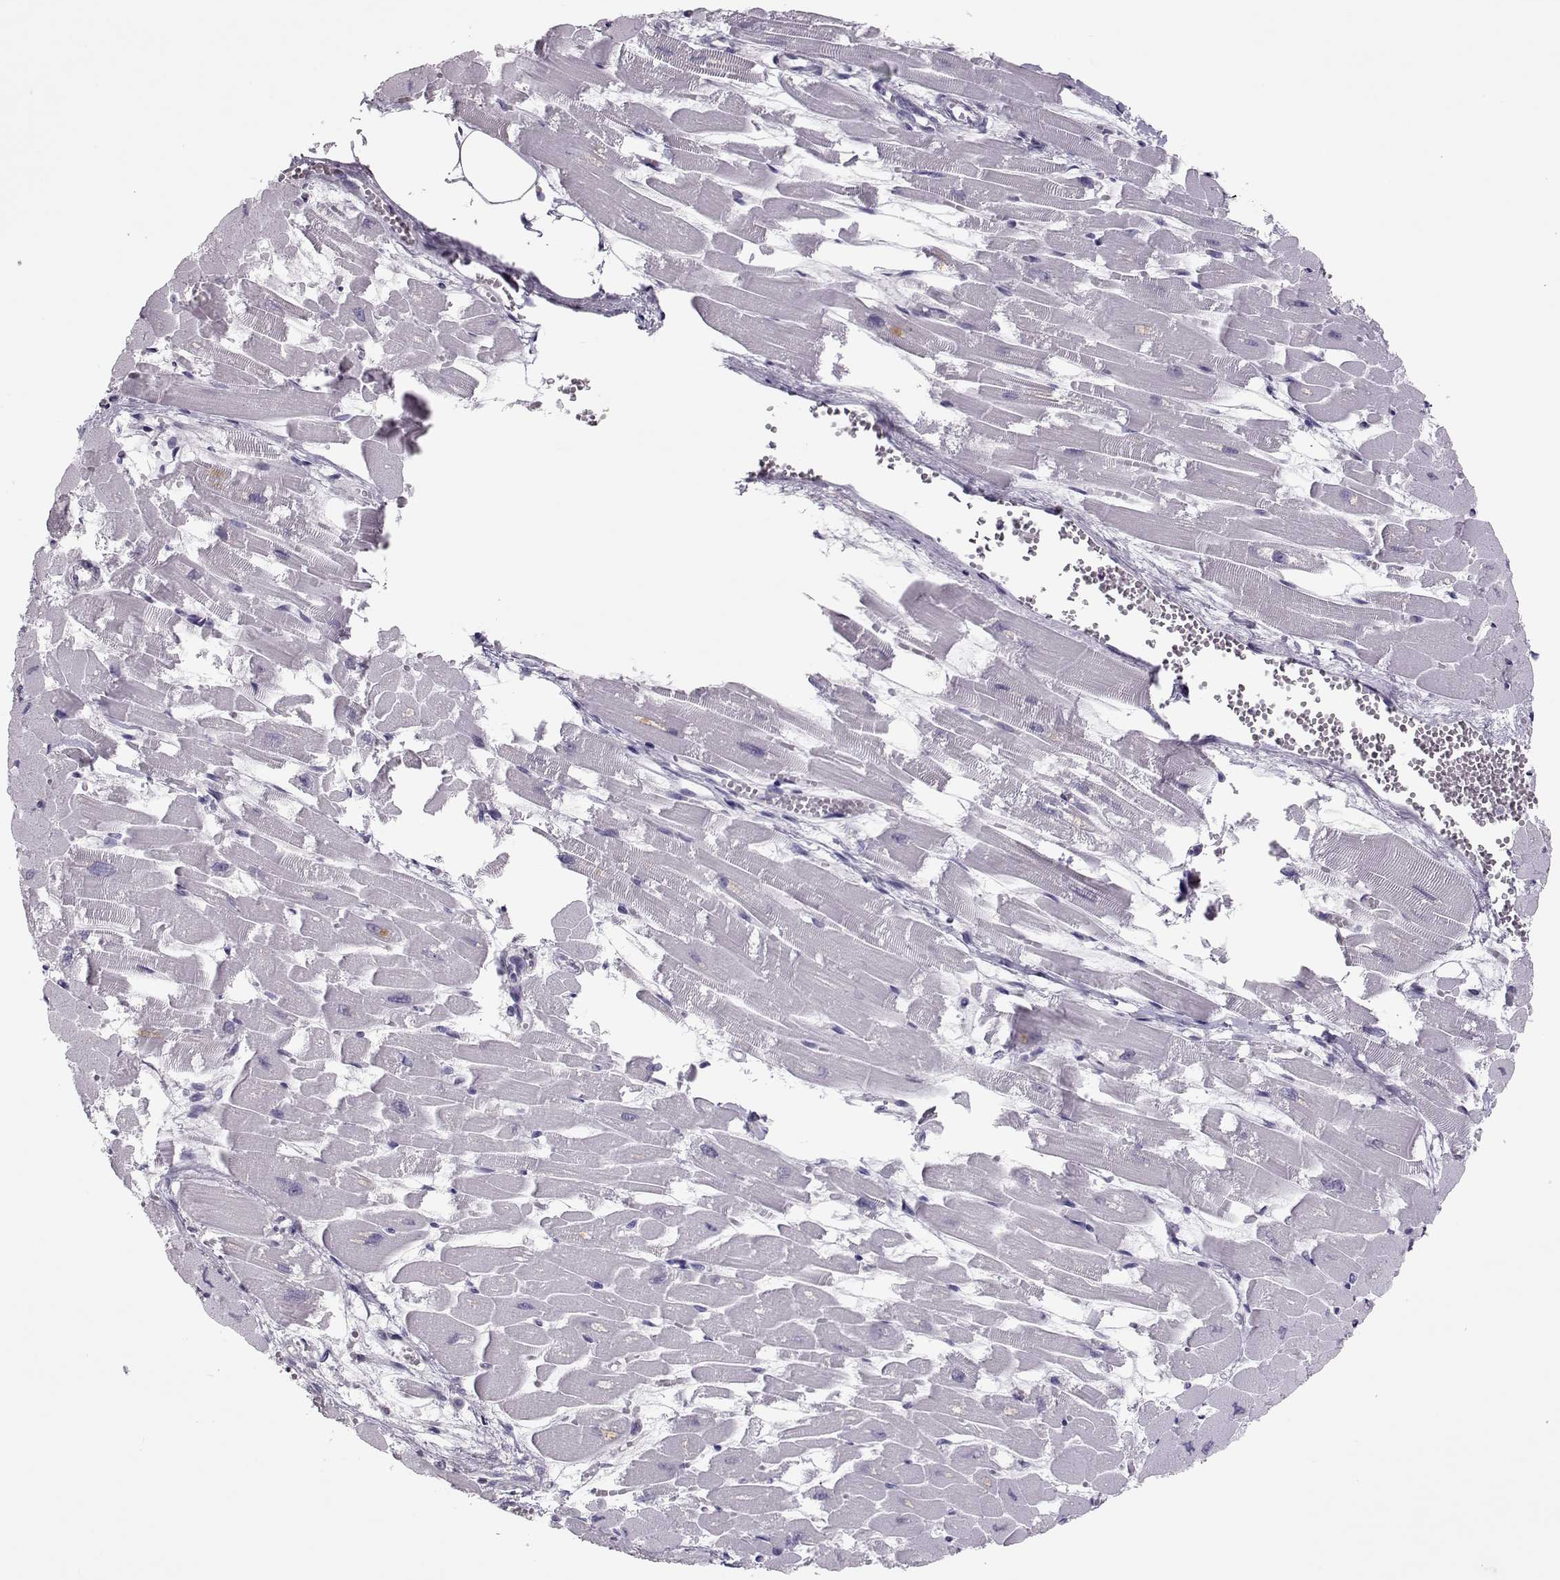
{"staining": {"intensity": "negative", "quantity": "none", "location": "none"}, "tissue": "heart muscle", "cell_type": "Cardiomyocytes", "image_type": "normal", "snomed": [{"axis": "morphology", "description": "Normal tissue, NOS"}, {"axis": "topography", "description": "Heart"}], "caption": "DAB (3,3'-diaminobenzidine) immunohistochemical staining of normal human heart muscle demonstrates no significant positivity in cardiomyocytes.", "gene": "SGO1", "patient": {"sex": "female", "age": 52}}